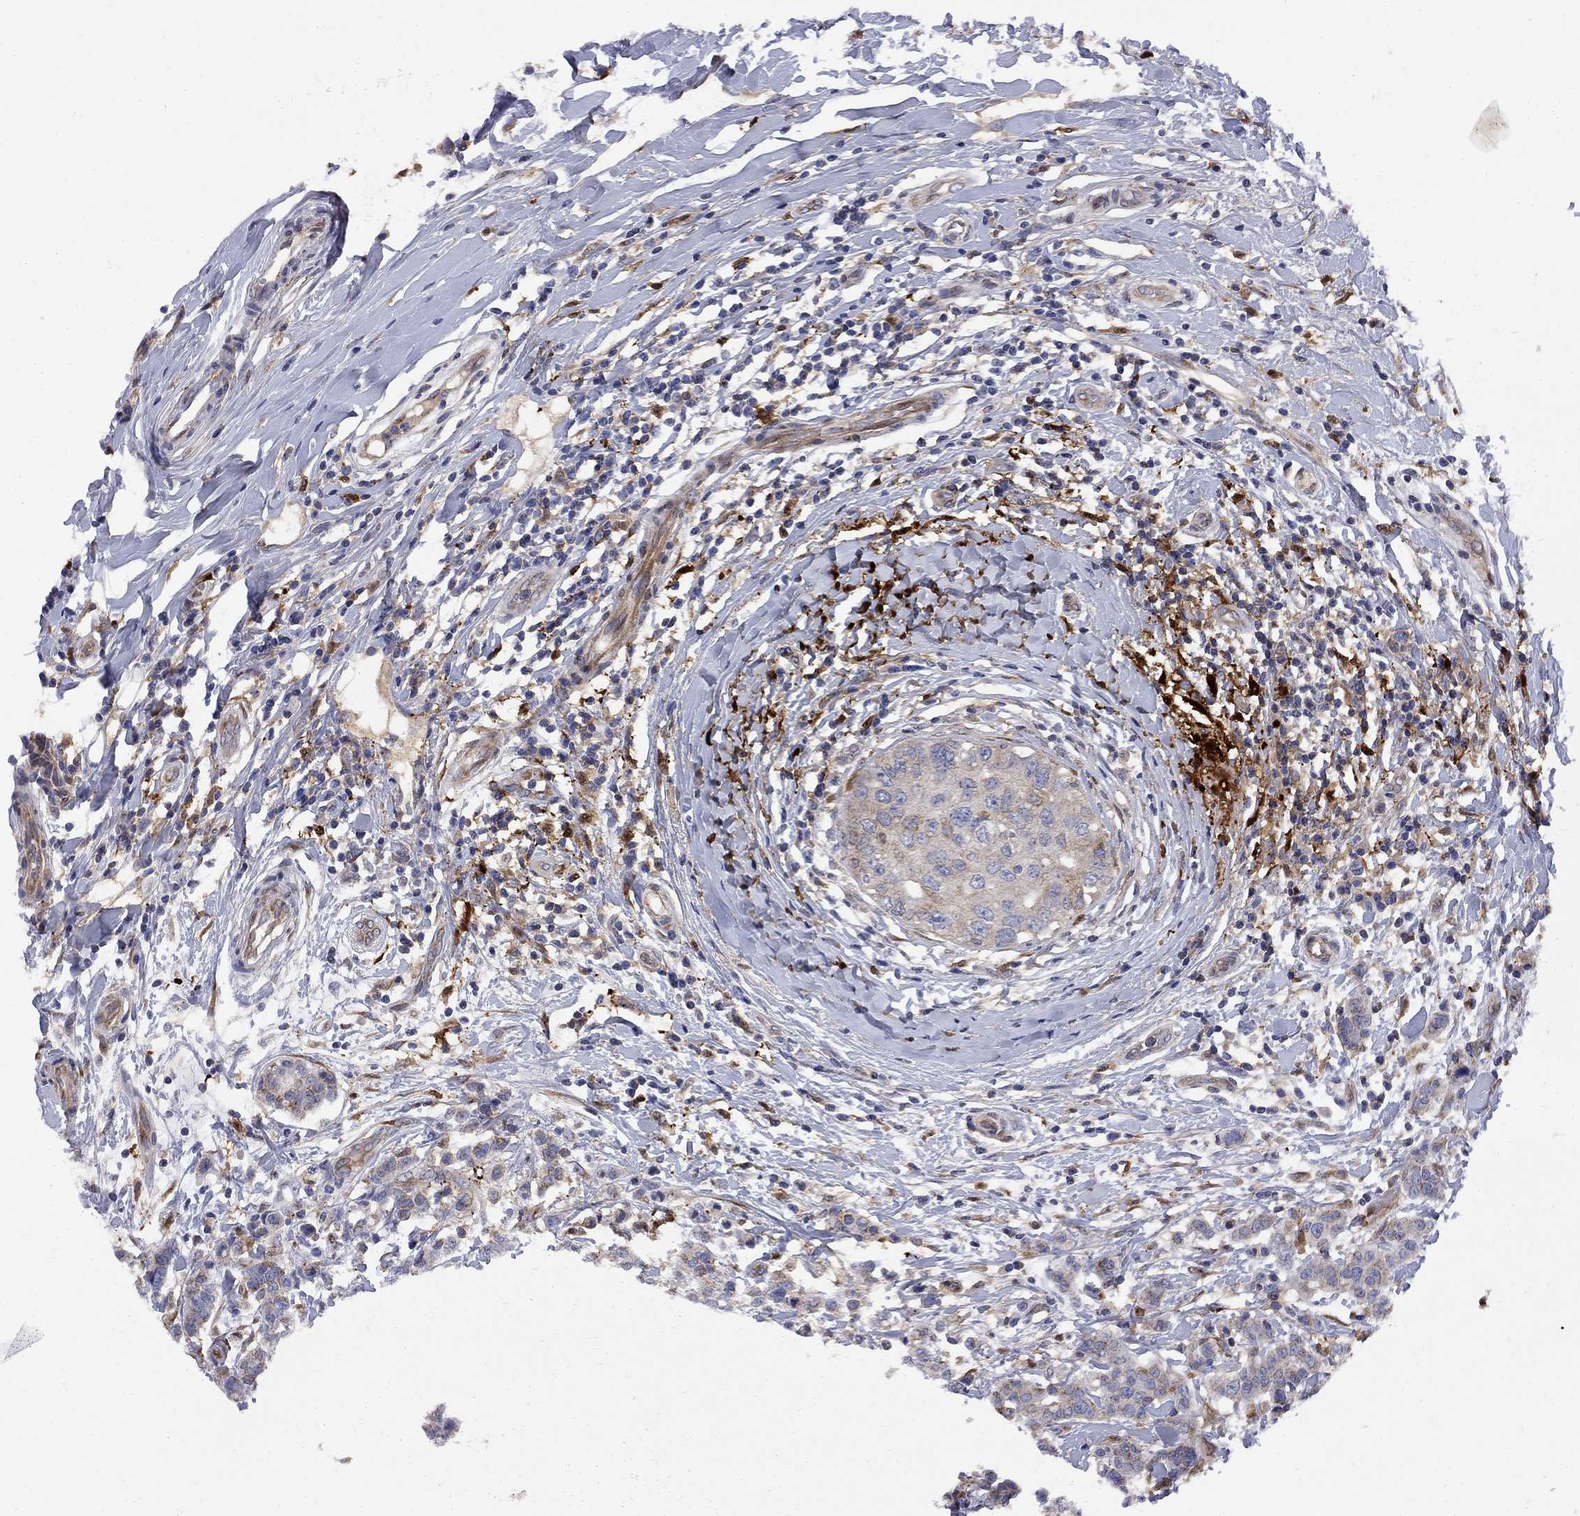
{"staining": {"intensity": "strong", "quantity": "<25%", "location": "cytoplasmic/membranous"}, "tissue": "breast cancer", "cell_type": "Tumor cells", "image_type": "cancer", "snomed": [{"axis": "morphology", "description": "Duct carcinoma"}, {"axis": "topography", "description": "Breast"}], "caption": "Brown immunohistochemical staining in human breast cancer demonstrates strong cytoplasmic/membranous staining in about <25% of tumor cells.", "gene": "MTHFR", "patient": {"sex": "female", "age": 27}}